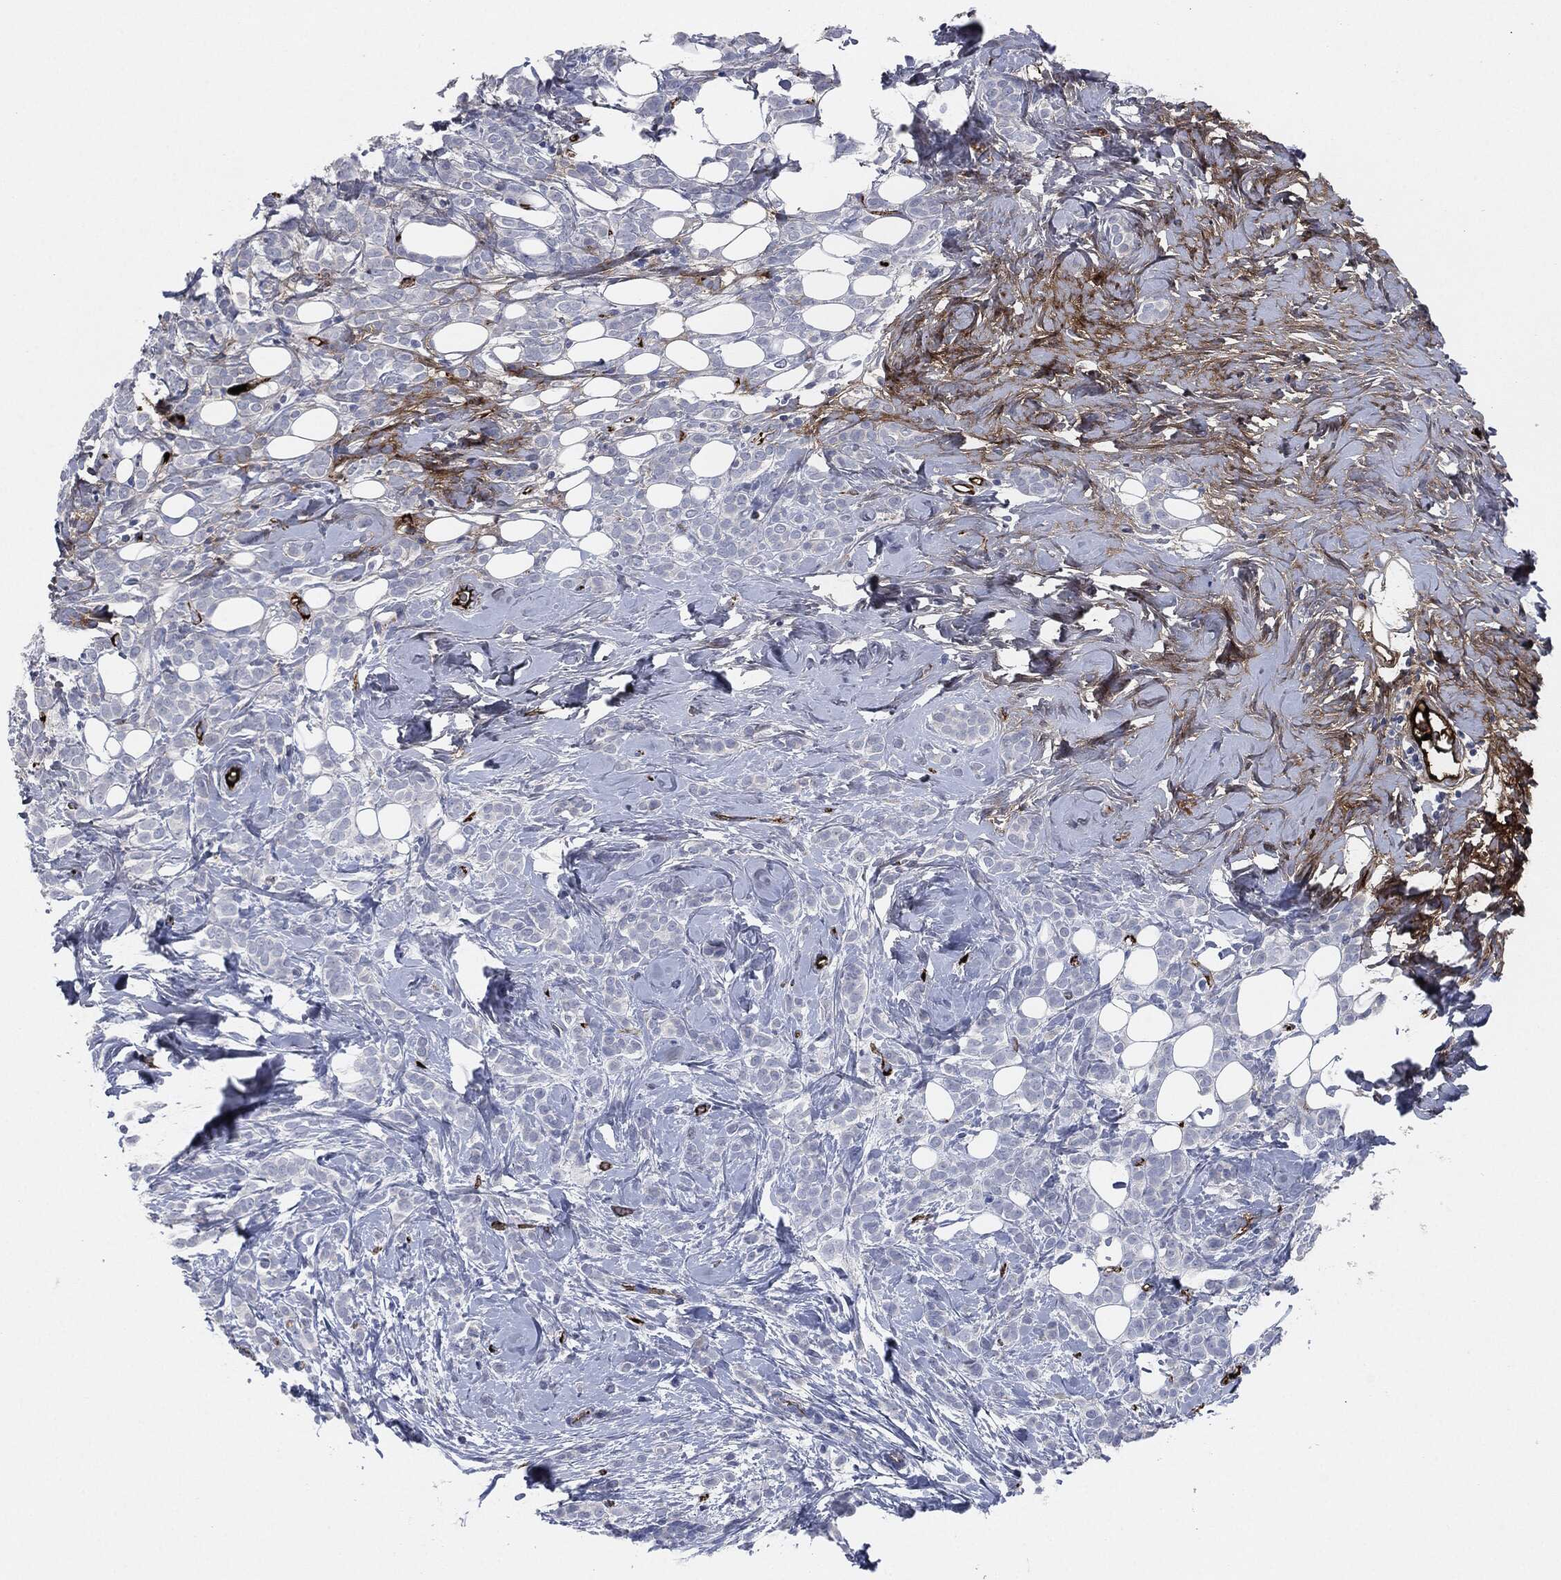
{"staining": {"intensity": "negative", "quantity": "none", "location": "none"}, "tissue": "breast cancer", "cell_type": "Tumor cells", "image_type": "cancer", "snomed": [{"axis": "morphology", "description": "Lobular carcinoma"}, {"axis": "topography", "description": "Breast"}], "caption": "A high-resolution histopathology image shows immunohistochemistry (IHC) staining of breast cancer, which displays no significant positivity in tumor cells.", "gene": "APOB", "patient": {"sex": "female", "age": 49}}